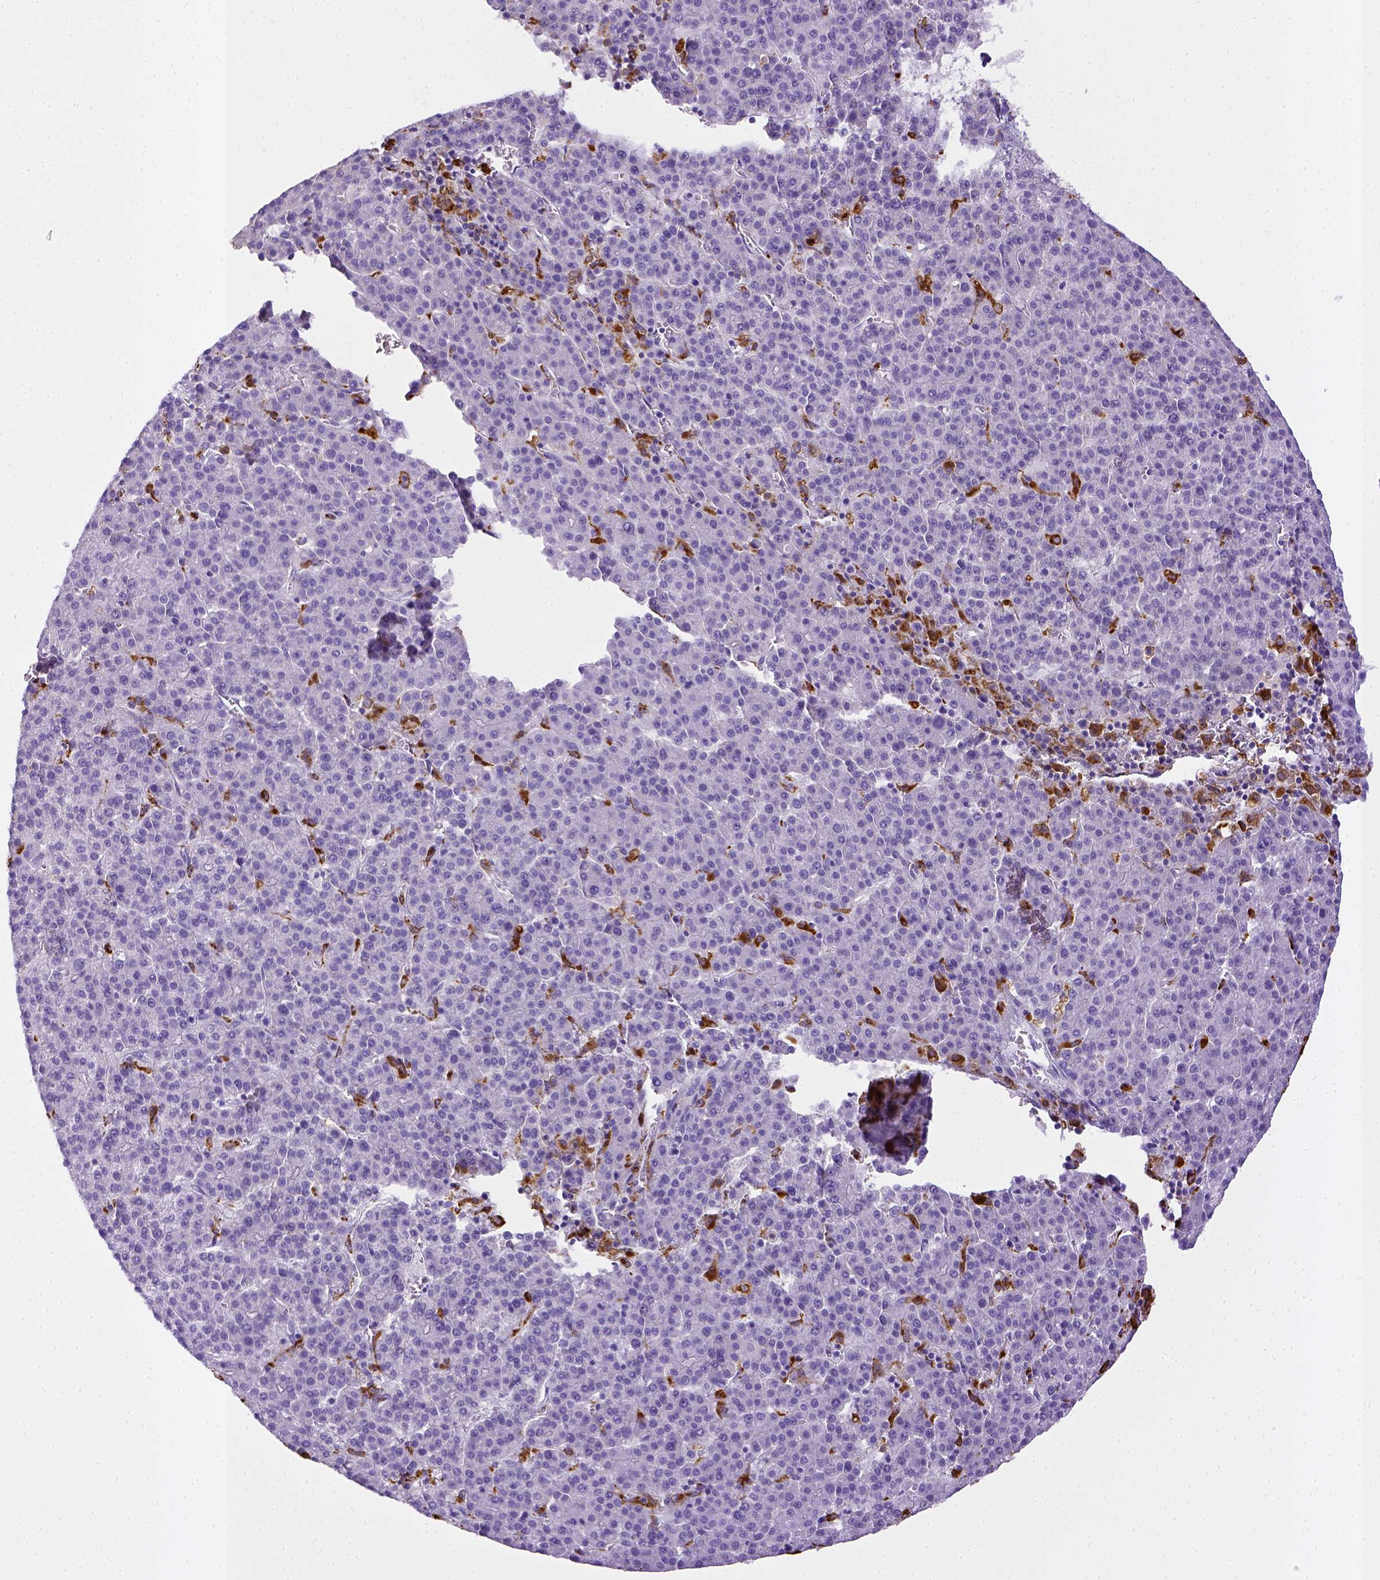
{"staining": {"intensity": "negative", "quantity": "none", "location": "none"}, "tissue": "liver cancer", "cell_type": "Tumor cells", "image_type": "cancer", "snomed": [{"axis": "morphology", "description": "Carcinoma, Hepatocellular, NOS"}, {"axis": "topography", "description": "Liver"}], "caption": "Human liver cancer stained for a protein using IHC reveals no expression in tumor cells.", "gene": "CD68", "patient": {"sex": "female", "age": 58}}